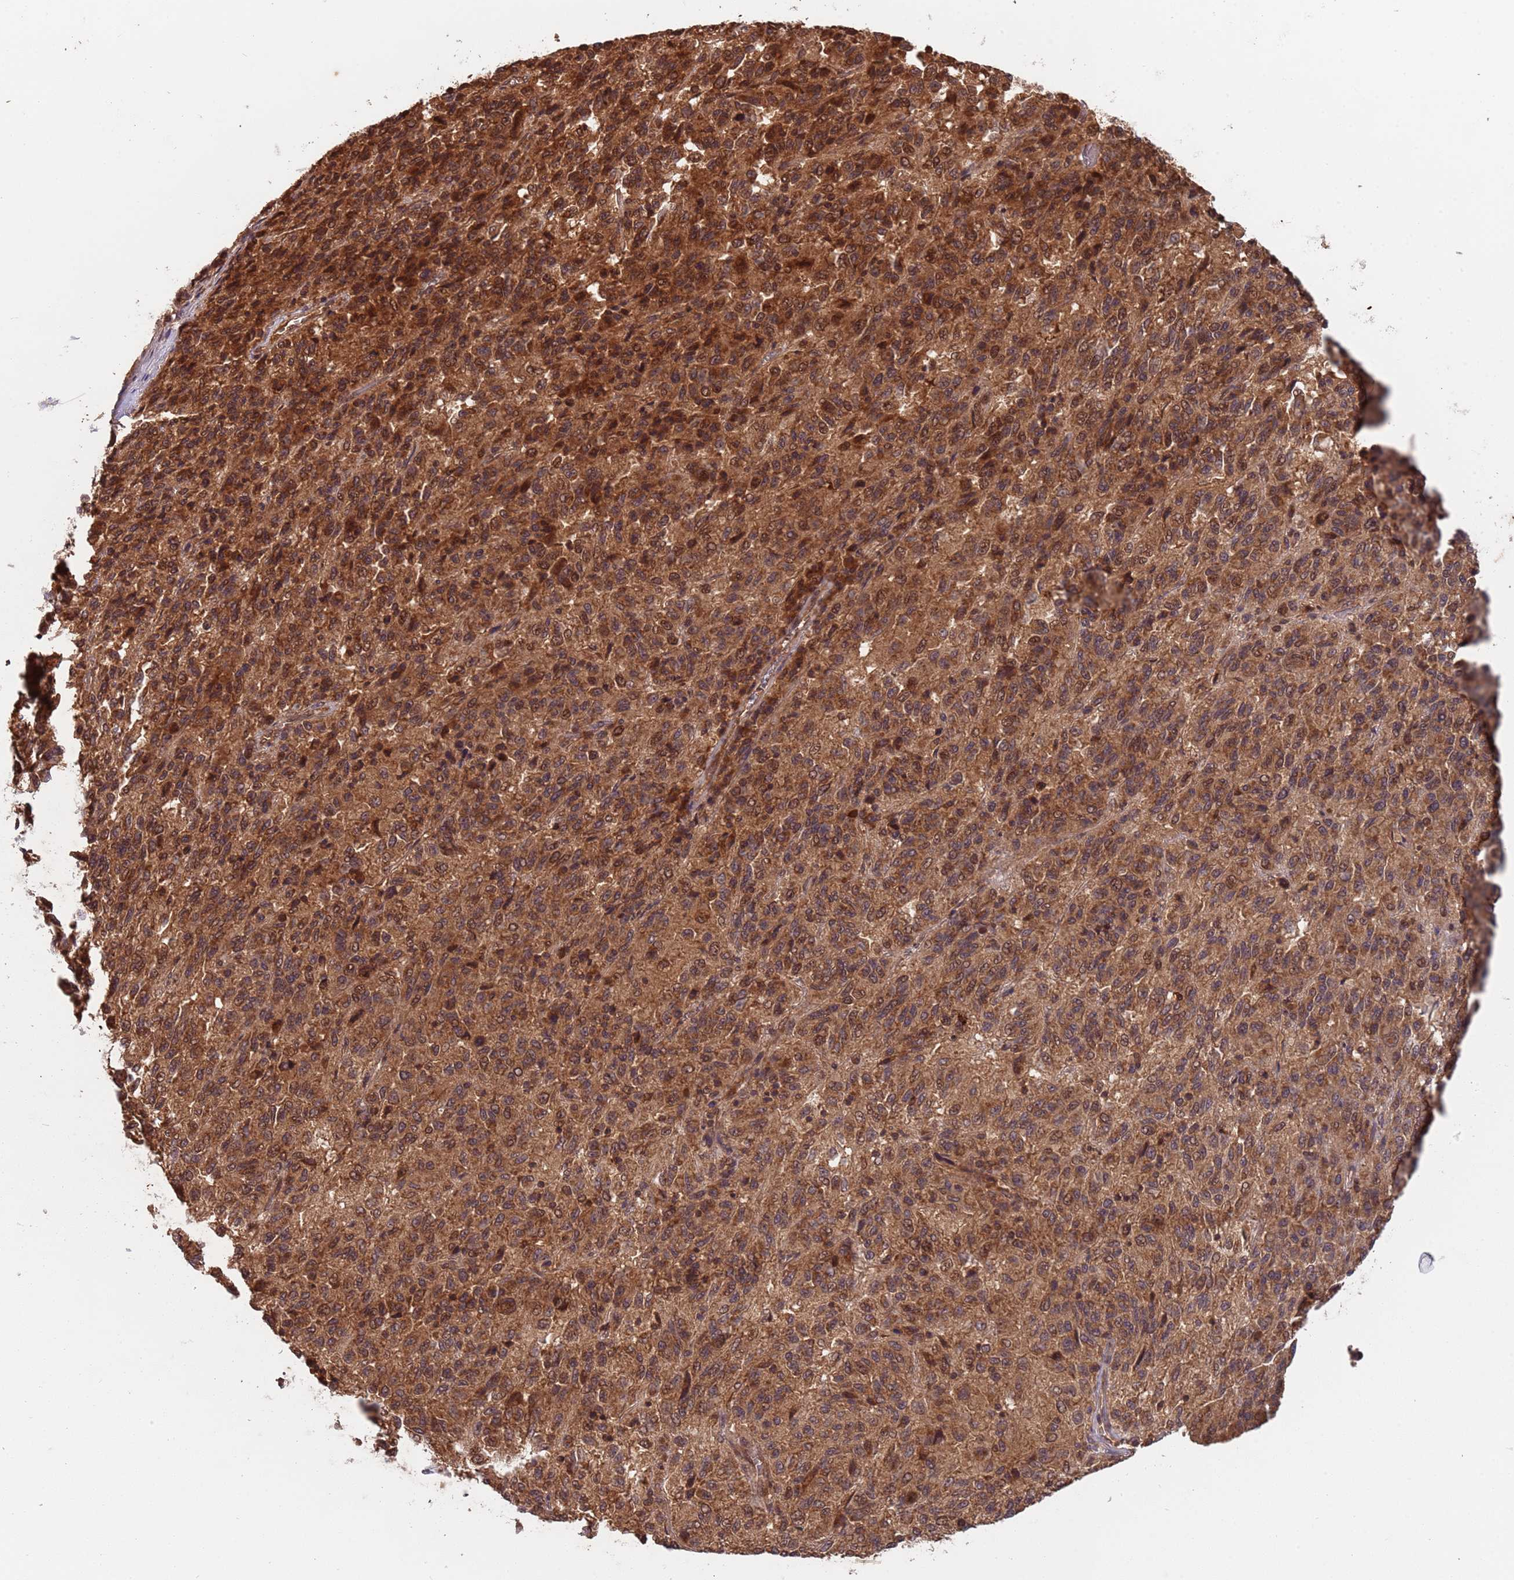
{"staining": {"intensity": "strong", "quantity": ">75%", "location": "cytoplasmic/membranous,nuclear"}, "tissue": "melanoma", "cell_type": "Tumor cells", "image_type": "cancer", "snomed": [{"axis": "morphology", "description": "Malignant melanoma, Metastatic site"}, {"axis": "topography", "description": "Lung"}], "caption": "Brown immunohistochemical staining in human melanoma exhibits strong cytoplasmic/membranous and nuclear expression in about >75% of tumor cells. The protein of interest is stained brown, and the nuclei are stained in blue (DAB IHC with brightfield microscopy, high magnification).", "gene": "ERI1", "patient": {"sex": "male", "age": 64}}